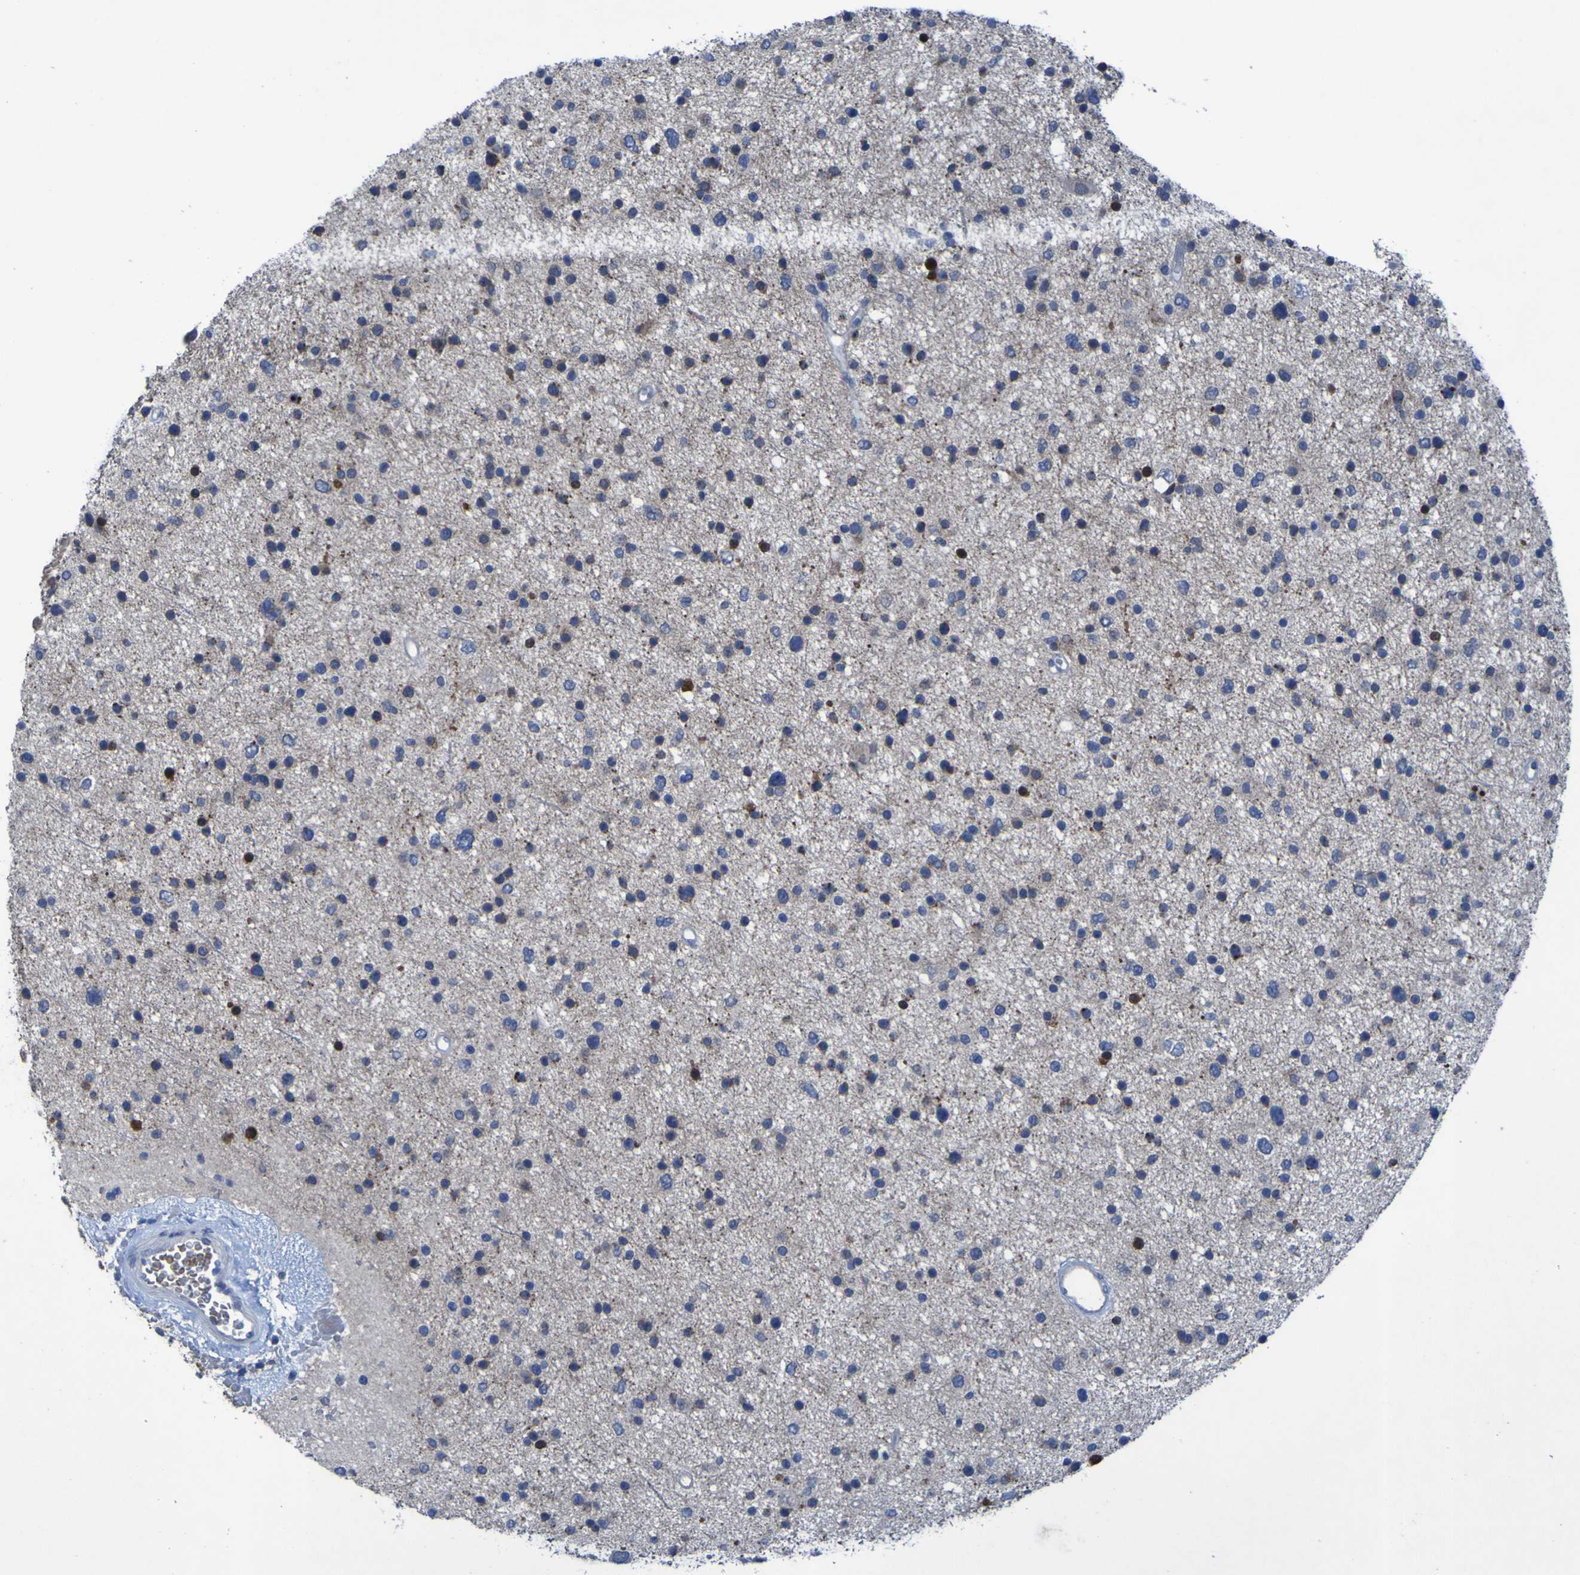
{"staining": {"intensity": "strong", "quantity": "<25%", "location": "nuclear"}, "tissue": "glioma", "cell_type": "Tumor cells", "image_type": "cancer", "snomed": [{"axis": "morphology", "description": "Glioma, malignant, Low grade"}, {"axis": "topography", "description": "Brain"}], "caption": "Approximately <25% of tumor cells in glioma demonstrate strong nuclear protein expression as visualized by brown immunohistochemical staining.", "gene": "SGK2", "patient": {"sex": "female", "age": 37}}